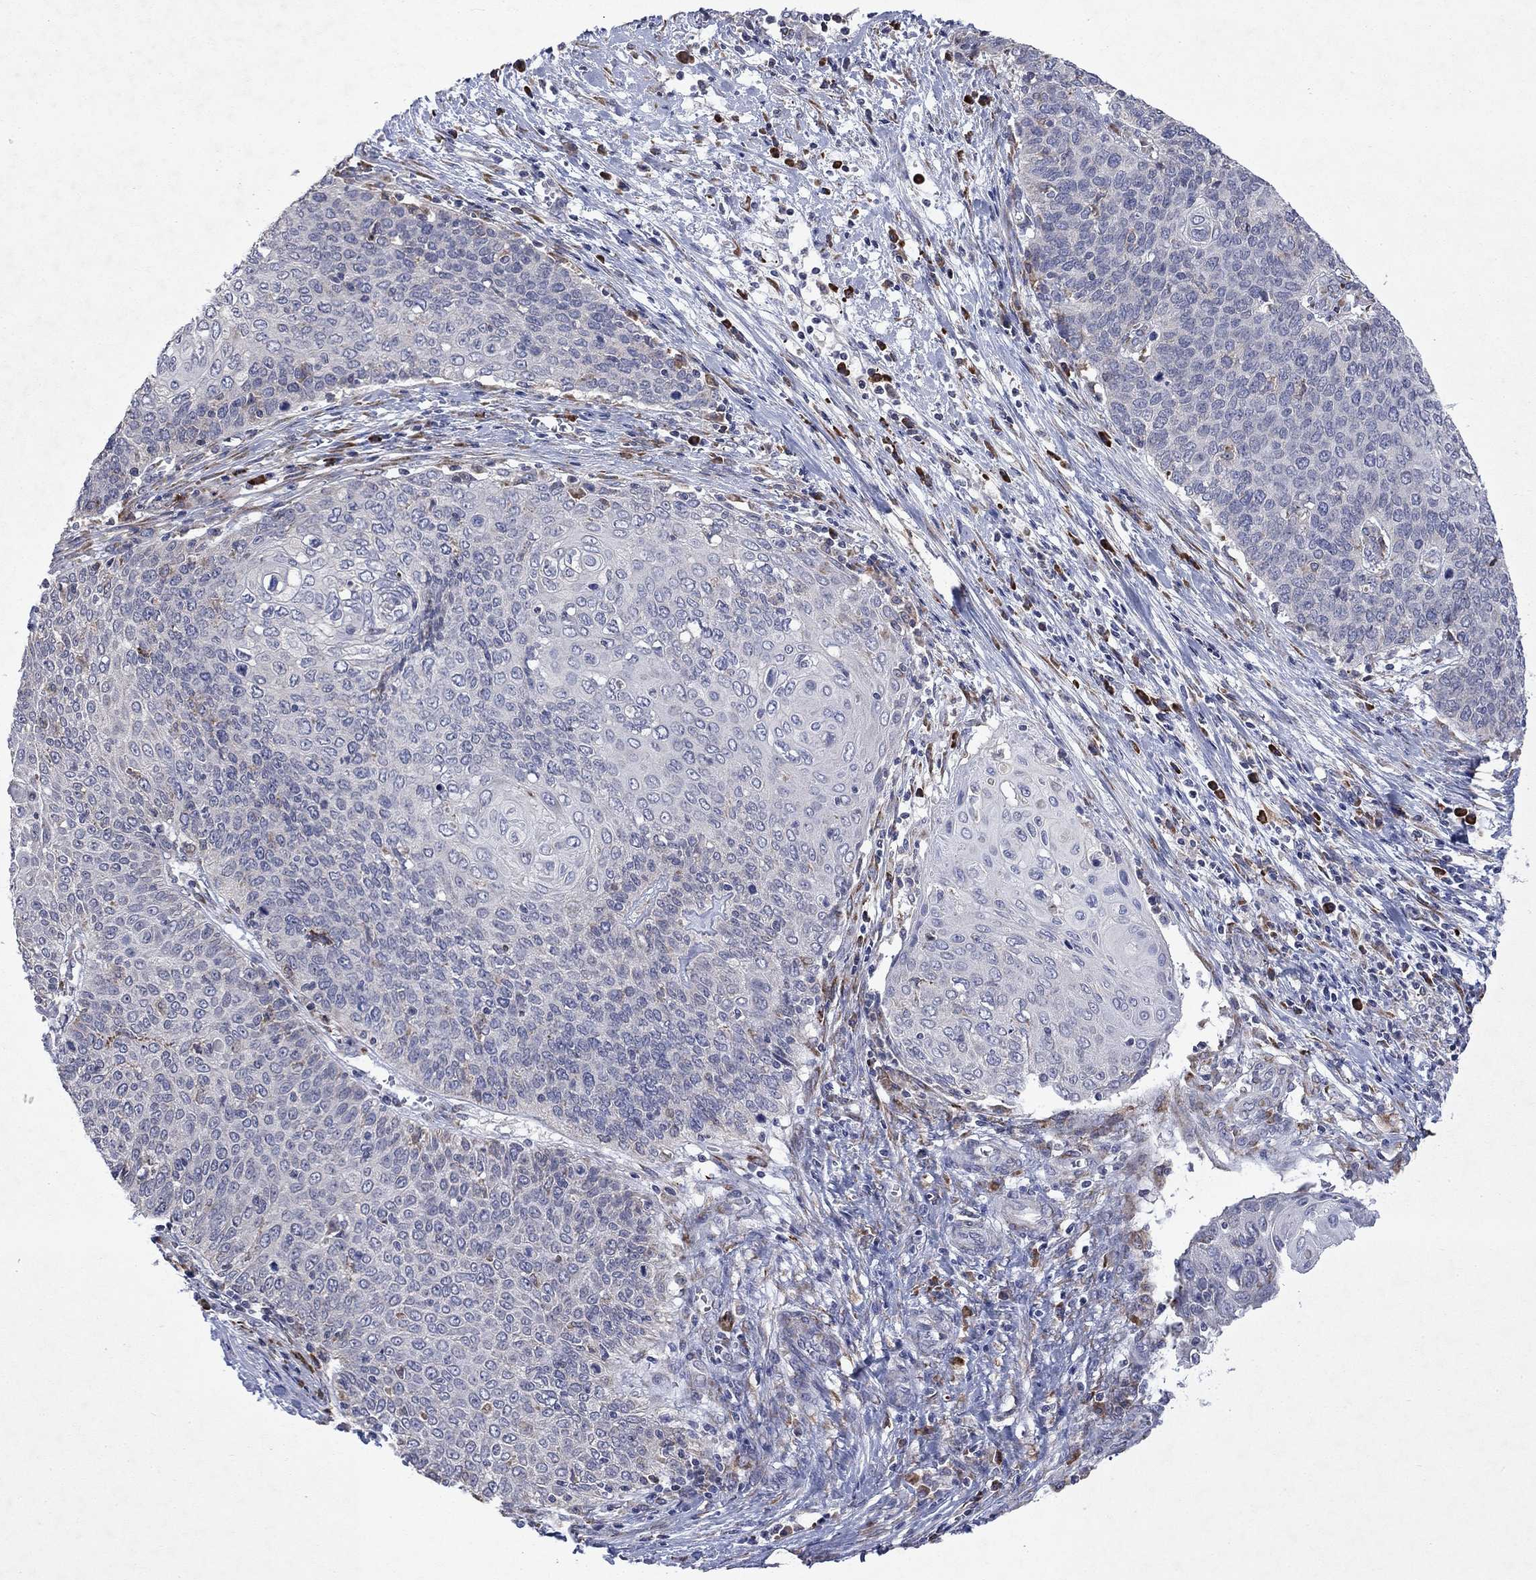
{"staining": {"intensity": "negative", "quantity": "none", "location": "none"}, "tissue": "cervical cancer", "cell_type": "Tumor cells", "image_type": "cancer", "snomed": [{"axis": "morphology", "description": "Squamous cell carcinoma, NOS"}, {"axis": "topography", "description": "Cervix"}], "caption": "Tumor cells show no significant staining in squamous cell carcinoma (cervical).", "gene": "TMEM97", "patient": {"sex": "female", "age": 39}}